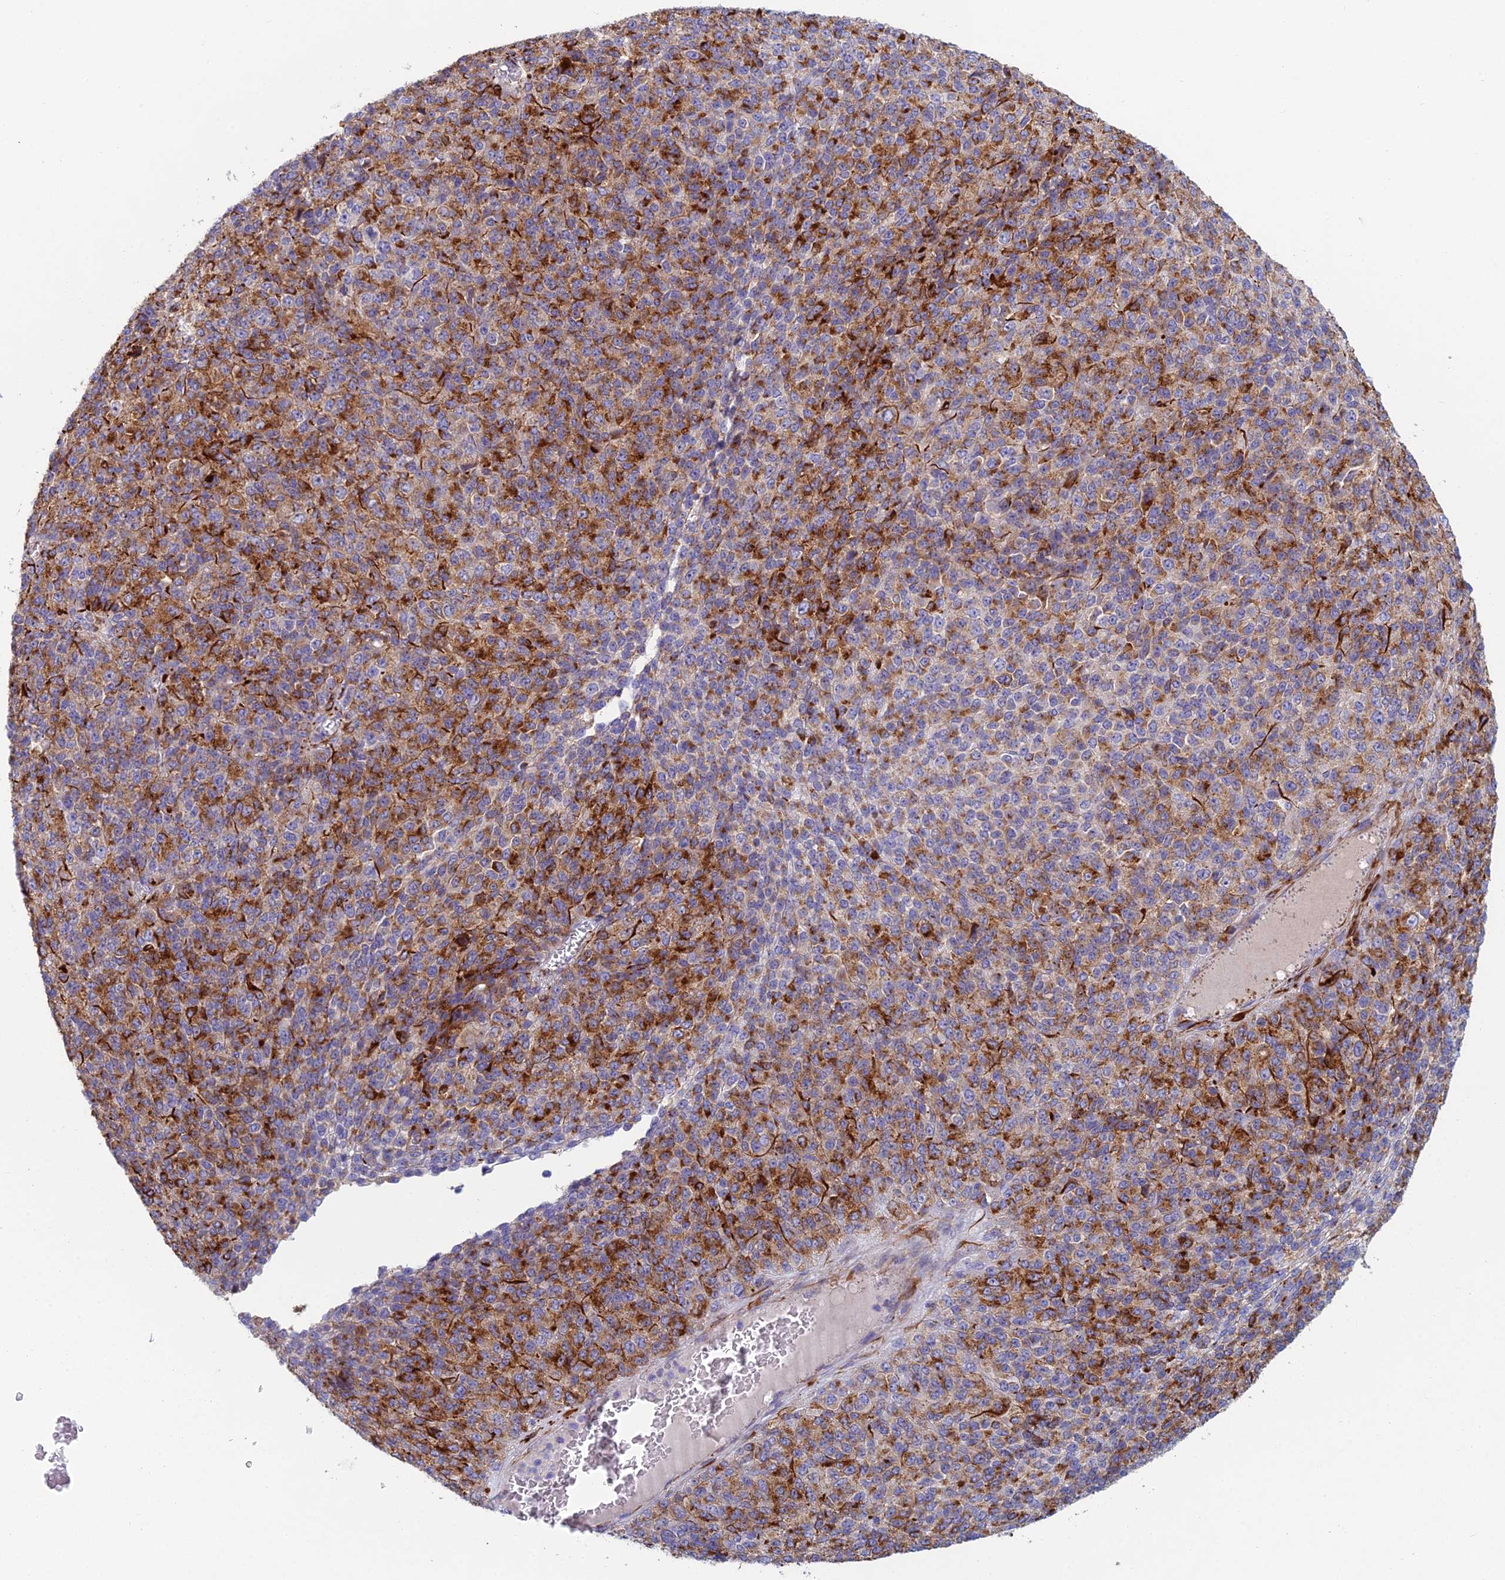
{"staining": {"intensity": "moderate", "quantity": ">75%", "location": "cytoplasmic/membranous"}, "tissue": "melanoma", "cell_type": "Tumor cells", "image_type": "cancer", "snomed": [{"axis": "morphology", "description": "Malignant melanoma, Metastatic site"}, {"axis": "topography", "description": "Brain"}], "caption": "A brown stain shows moderate cytoplasmic/membranous positivity of a protein in malignant melanoma (metastatic site) tumor cells.", "gene": "FERD3L", "patient": {"sex": "female", "age": 56}}